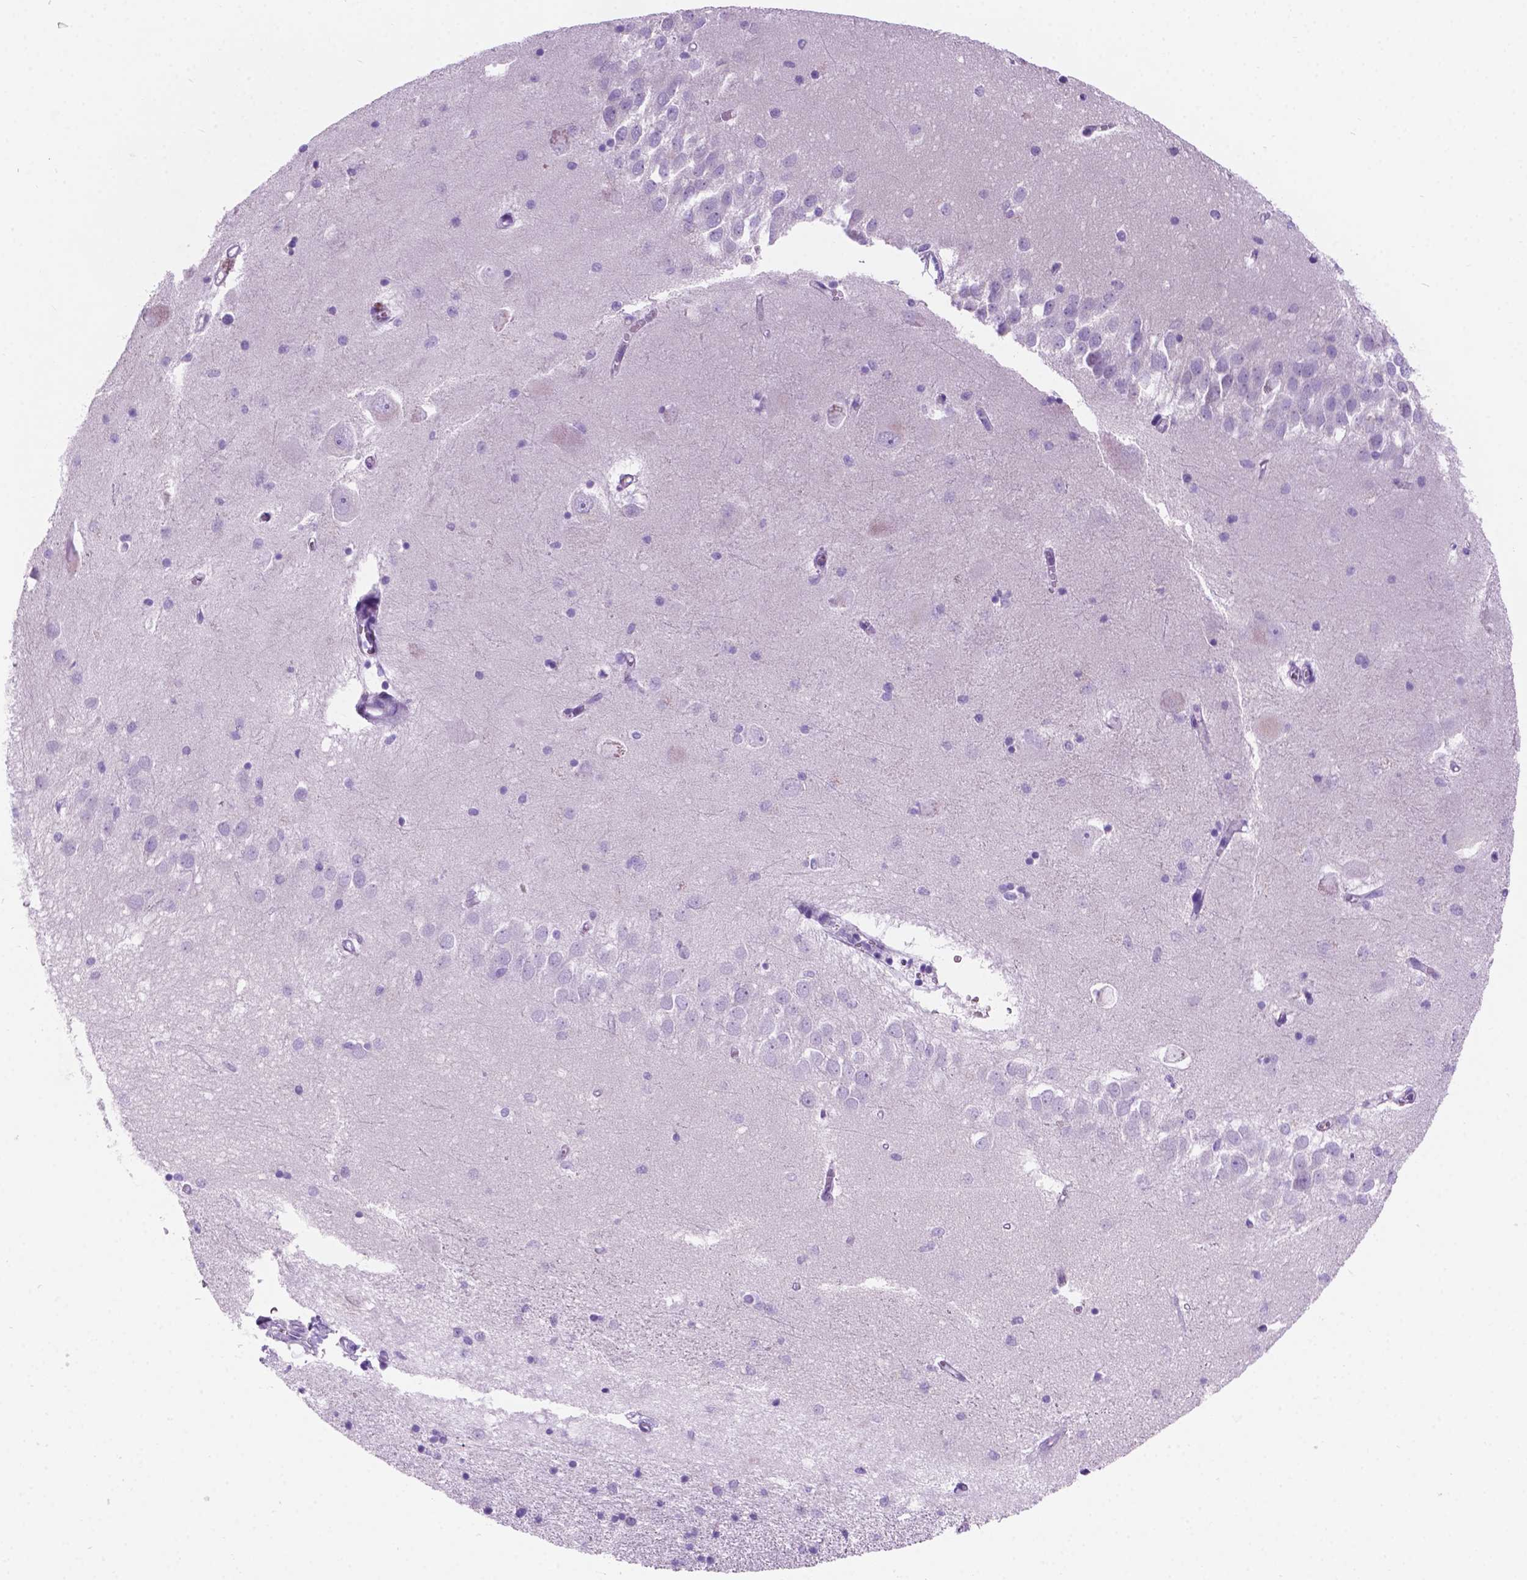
{"staining": {"intensity": "negative", "quantity": "none", "location": "none"}, "tissue": "hippocampus", "cell_type": "Glial cells", "image_type": "normal", "snomed": [{"axis": "morphology", "description": "Normal tissue, NOS"}, {"axis": "topography", "description": "Lateral ventricle wall"}, {"axis": "topography", "description": "Hippocampus"}], "caption": "Immunohistochemistry (IHC) of benign hippocampus displays no expression in glial cells.", "gene": "GRIN2B", "patient": {"sex": "female", "age": 63}}